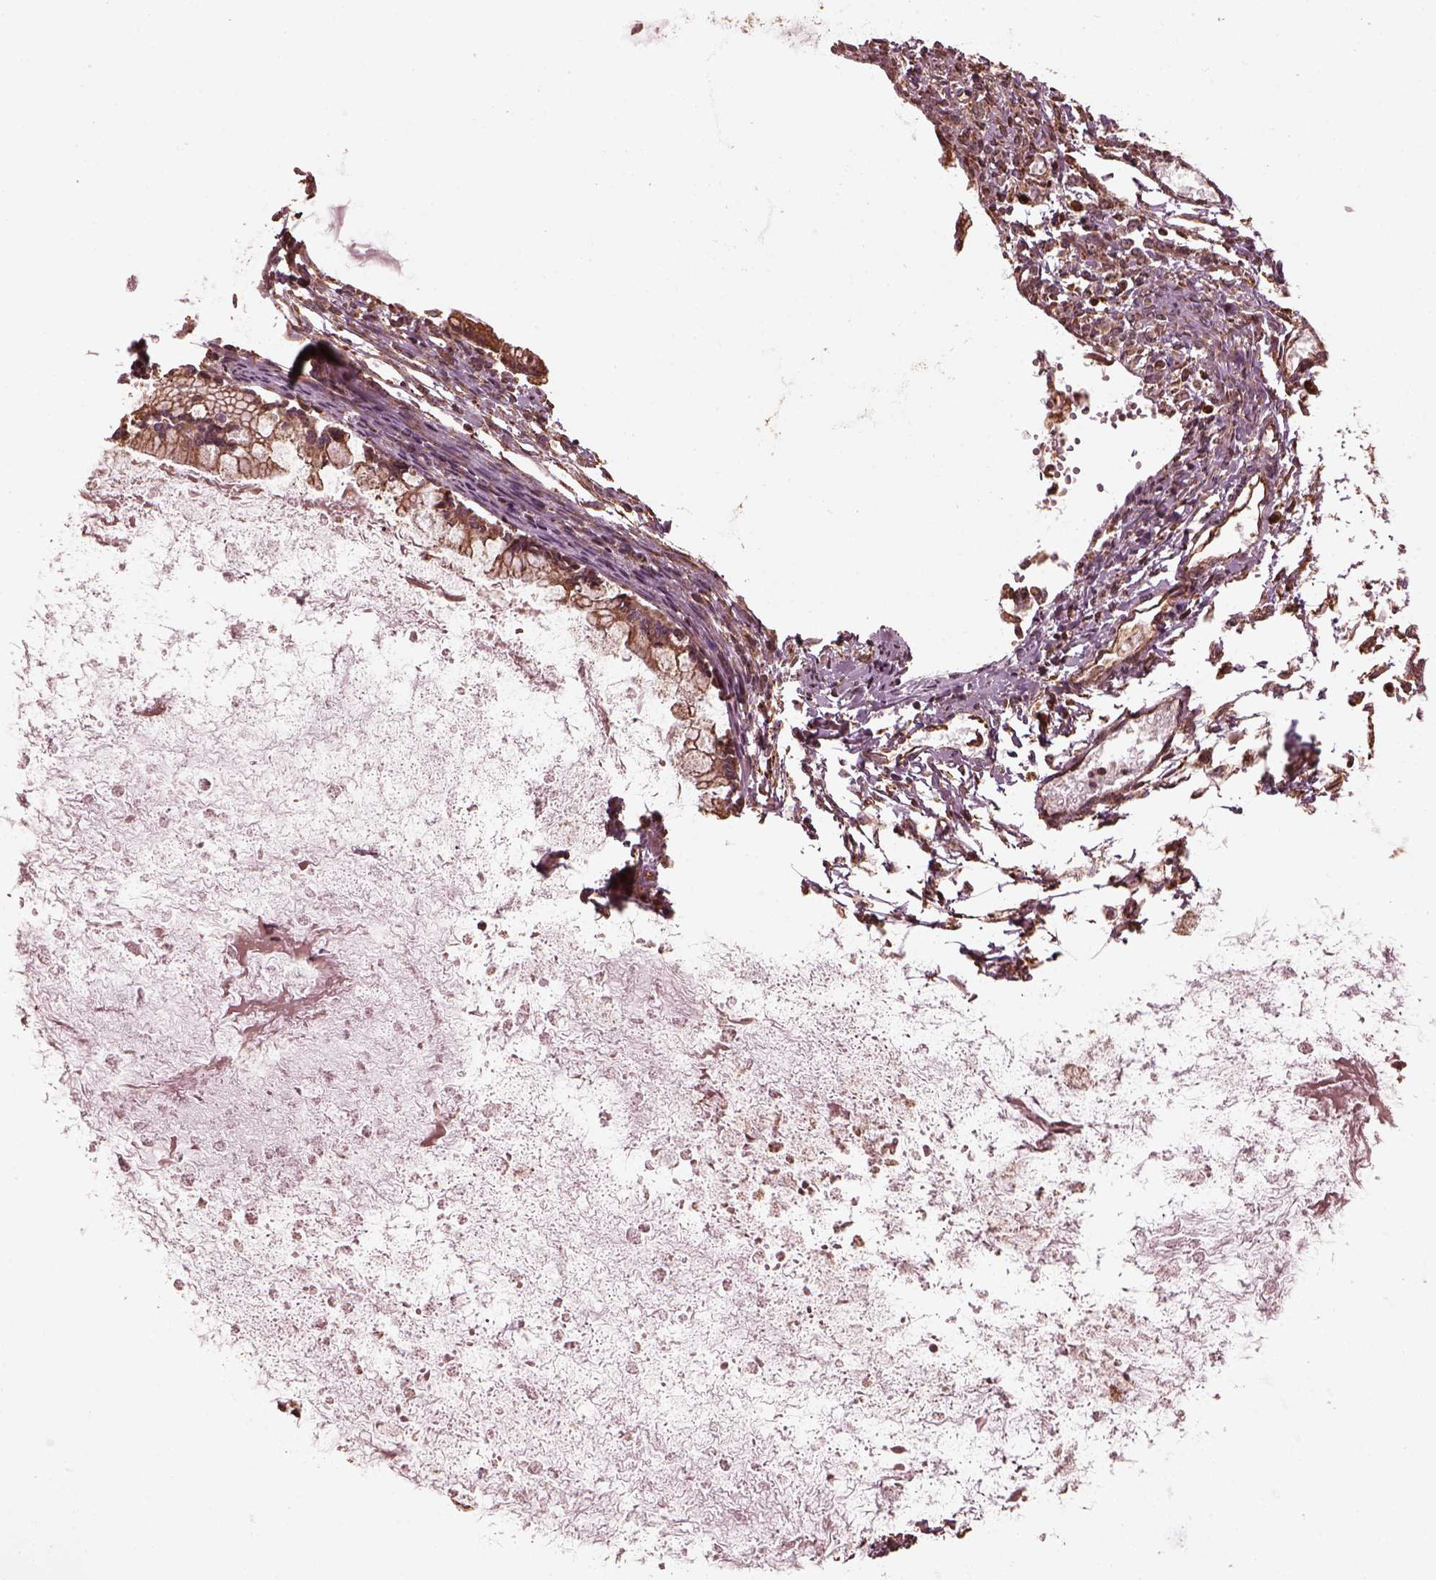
{"staining": {"intensity": "moderate", "quantity": ">75%", "location": "cytoplasmic/membranous"}, "tissue": "ovarian cancer", "cell_type": "Tumor cells", "image_type": "cancer", "snomed": [{"axis": "morphology", "description": "Cystadenocarcinoma, mucinous, NOS"}, {"axis": "topography", "description": "Ovary"}], "caption": "Ovarian cancer stained for a protein (brown) exhibits moderate cytoplasmic/membranous positive positivity in approximately >75% of tumor cells.", "gene": "ZNF292", "patient": {"sex": "female", "age": 67}}